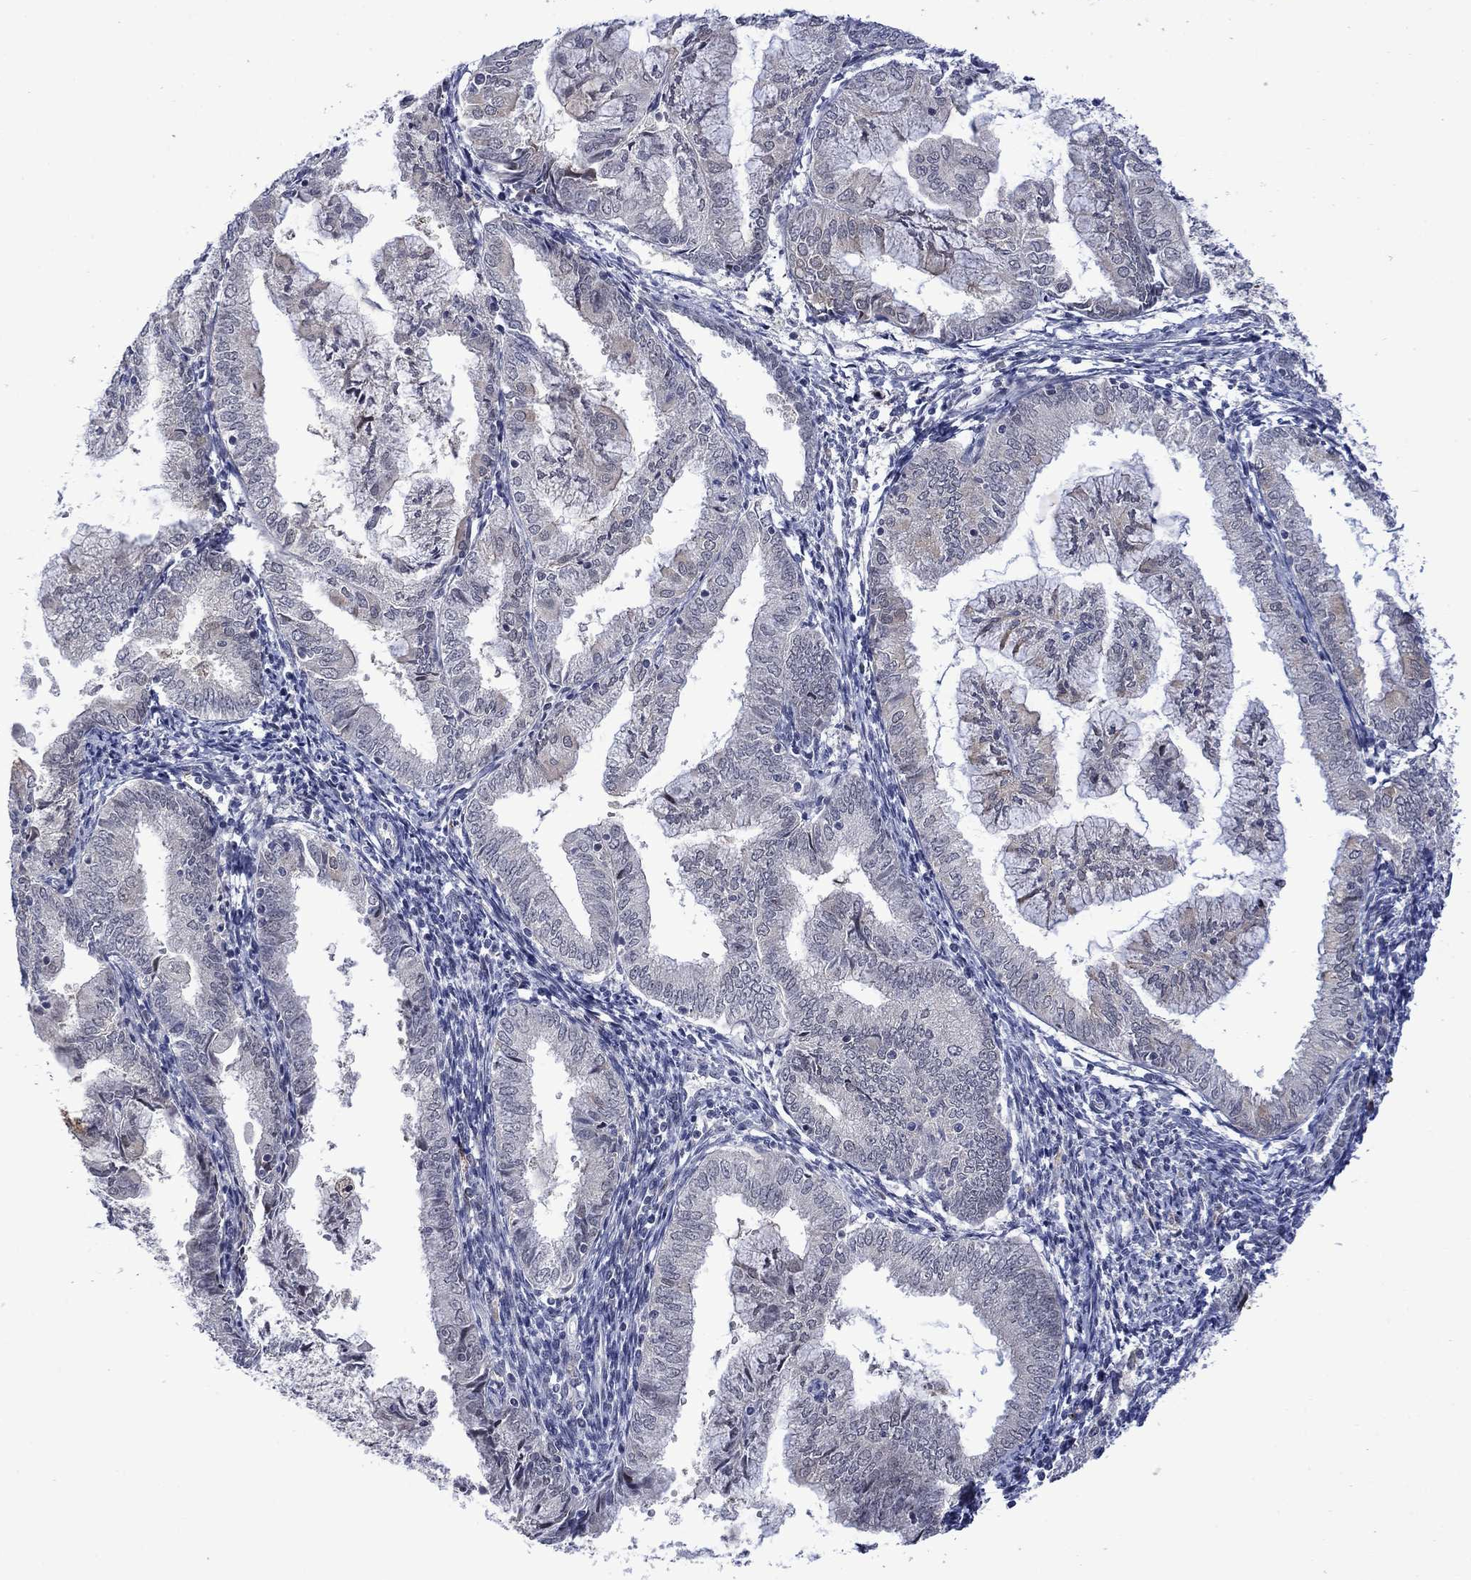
{"staining": {"intensity": "negative", "quantity": "none", "location": "none"}, "tissue": "endometrial cancer", "cell_type": "Tumor cells", "image_type": "cancer", "snomed": [{"axis": "morphology", "description": "Adenocarcinoma, NOS"}, {"axis": "topography", "description": "Endometrium"}], "caption": "An IHC histopathology image of endometrial adenocarcinoma is shown. There is no staining in tumor cells of endometrial adenocarcinoma.", "gene": "AGL", "patient": {"sex": "female", "age": 56}}